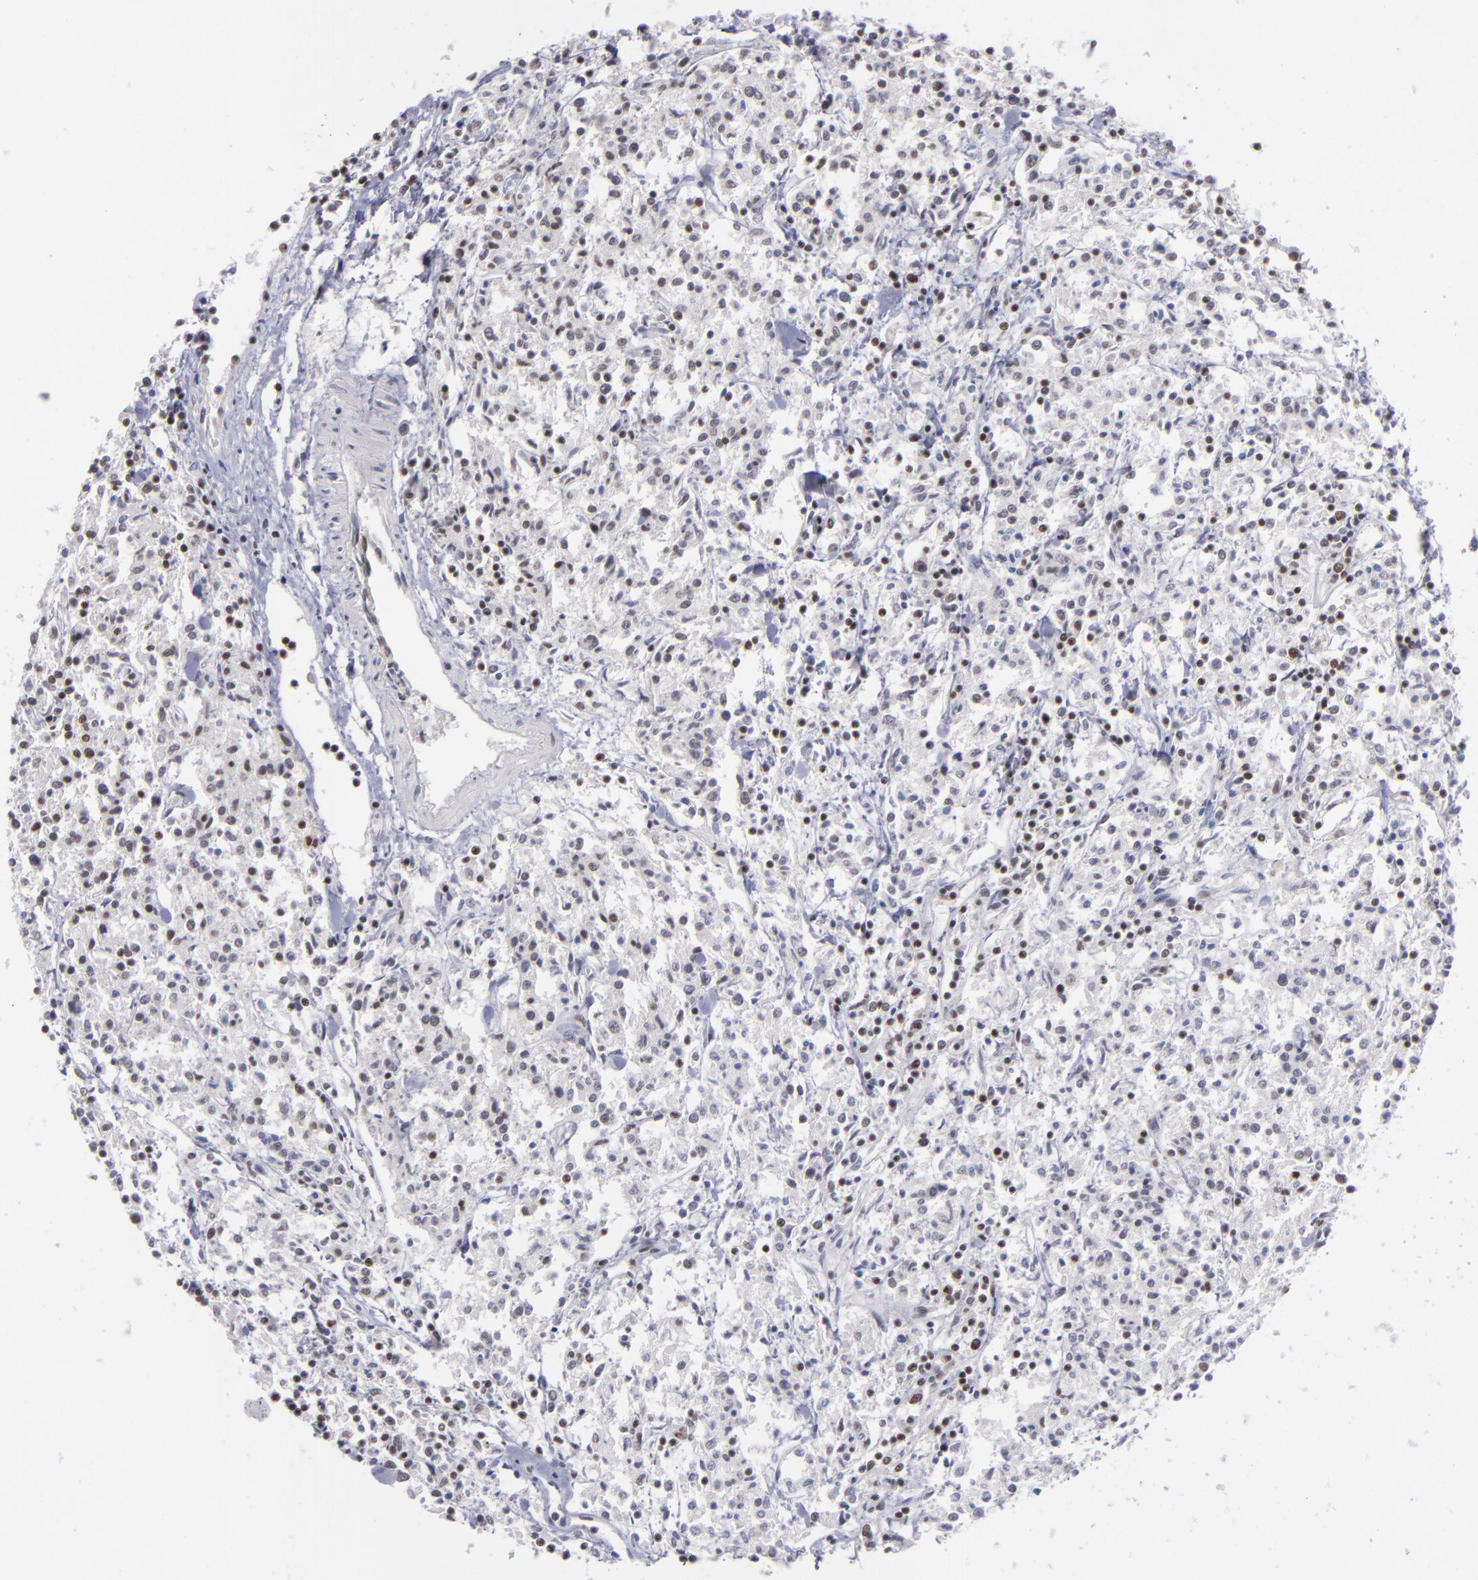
{"staining": {"intensity": "negative", "quantity": "none", "location": "none"}, "tissue": "lymphoma", "cell_type": "Tumor cells", "image_type": "cancer", "snomed": [{"axis": "morphology", "description": "Malignant lymphoma, non-Hodgkin's type, Low grade"}, {"axis": "topography", "description": "Small intestine"}], "caption": "Protein analysis of lymphoma demonstrates no significant positivity in tumor cells.", "gene": "MLLT3", "patient": {"sex": "female", "age": 59}}